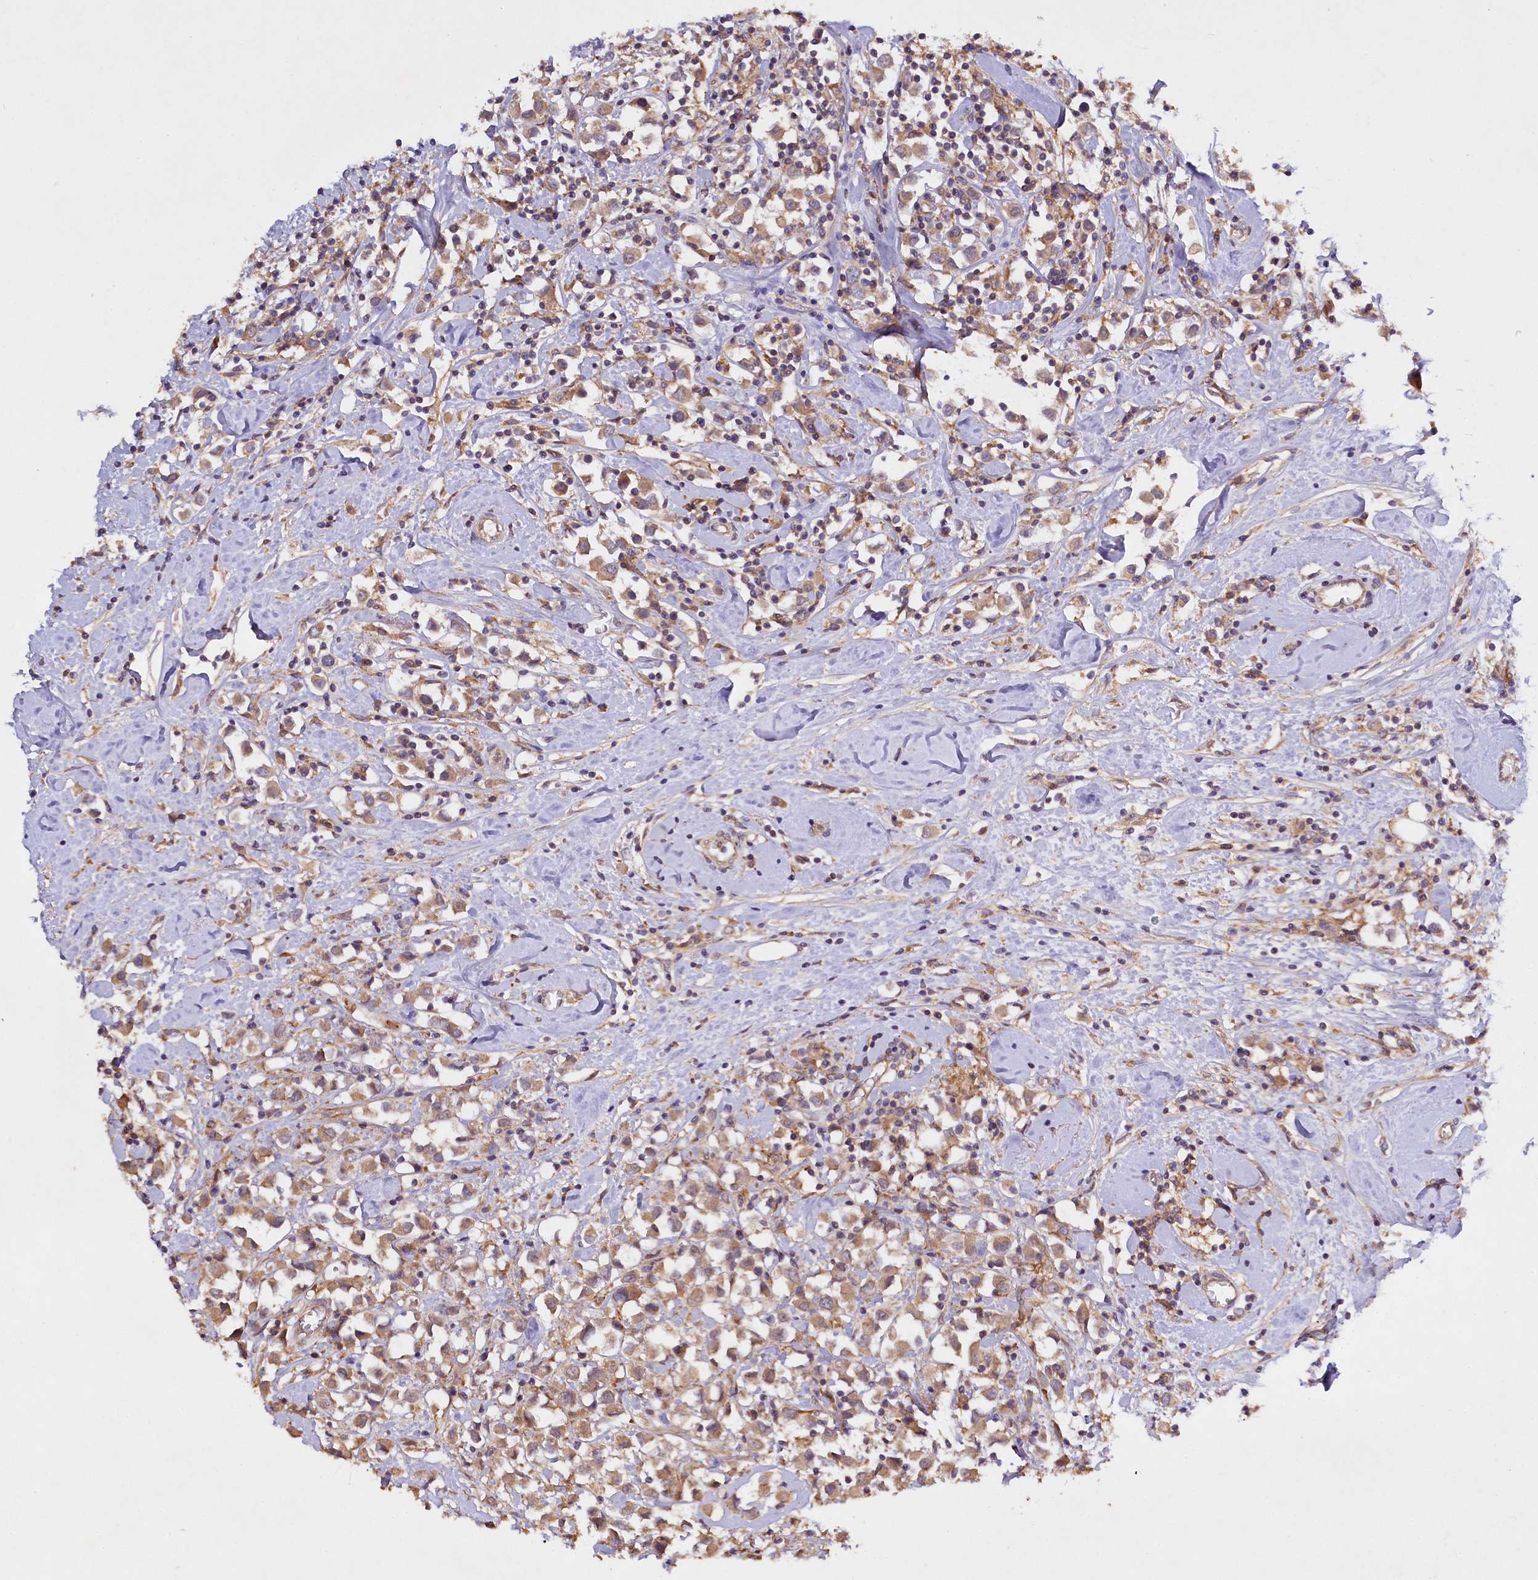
{"staining": {"intensity": "weak", "quantity": ">75%", "location": "cytoplasmic/membranous"}, "tissue": "breast cancer", "cell_type": "Tumor cells", "image_type": "cancer", "snomed": [{"axis": "morphology", "description": "Duct carcinoma"}, {"axis": "topography", "description": "Breast"}], "caption": "Brown immunohistochemical staining in intraductal carcinoma (breast) shows weak cytoplasmic/membranous expression in about >75% of tumor cells. The staining was performed using DAB (3,3'-diaminobenzidine) to visualize the protein expression in brown, while the nuclei were stained in blue with hematoxylin (Magnification: 20x).", "gene": "ETFBKMT", "patient": {"sex": "female", "age": 61}}